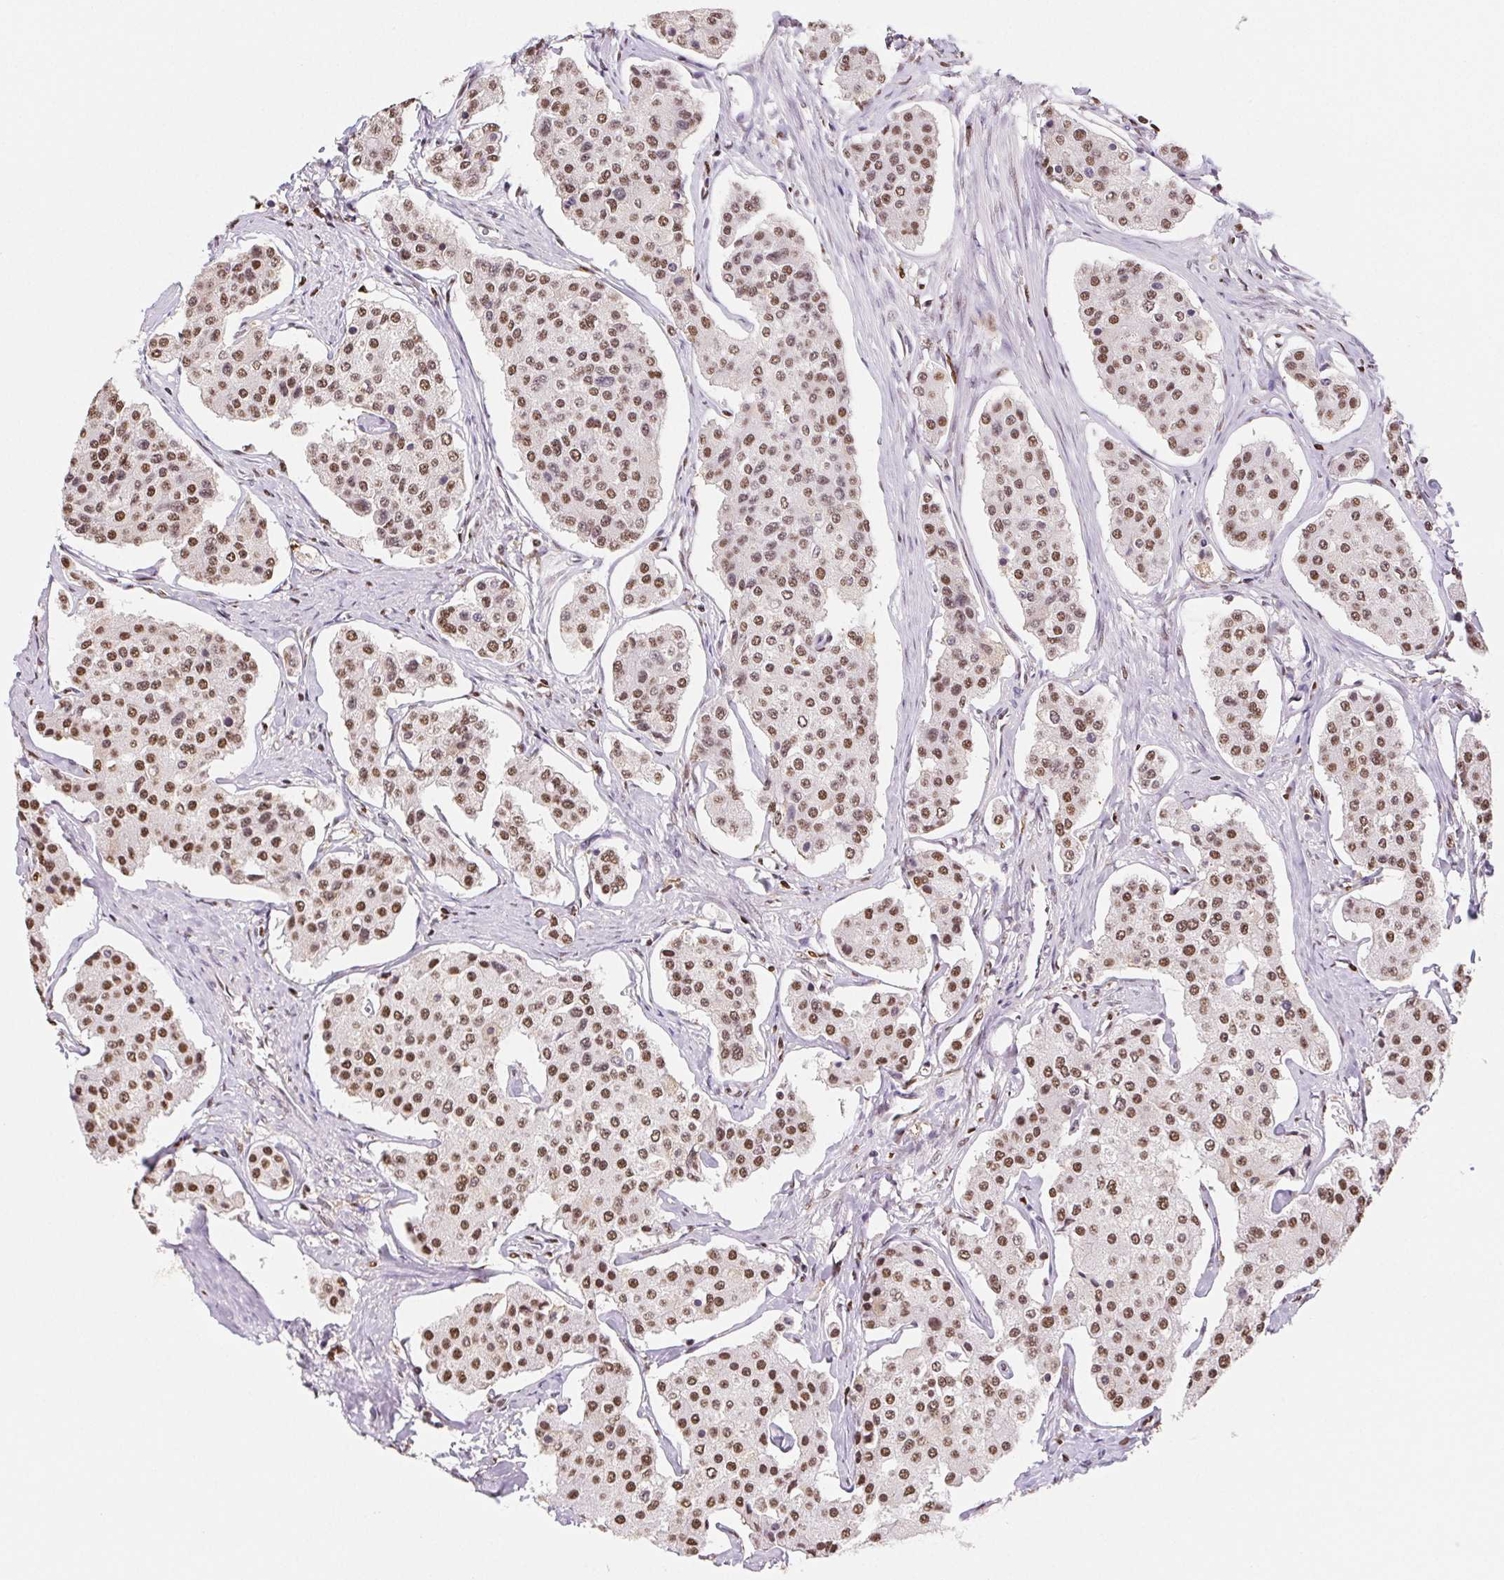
{"staining": {"intensity": "moderate", "quantity": ">75%", "location": "nuclear"}, "tissue": "carcinoid", "cell_type": "Tumor cells", "image_type": "cancer", "snomed": [{"axis": "morphology", "description": "Carcinoid, malignant, NOS"}, {"axis": "topography", "description": "Small intestine"}], "caption": "Moderate nuclear expression is appreciated in about >75% of tumor cells in malignant carcinoid.", "gene": "SET", "patient": {"sex": "female", "age": 65}}